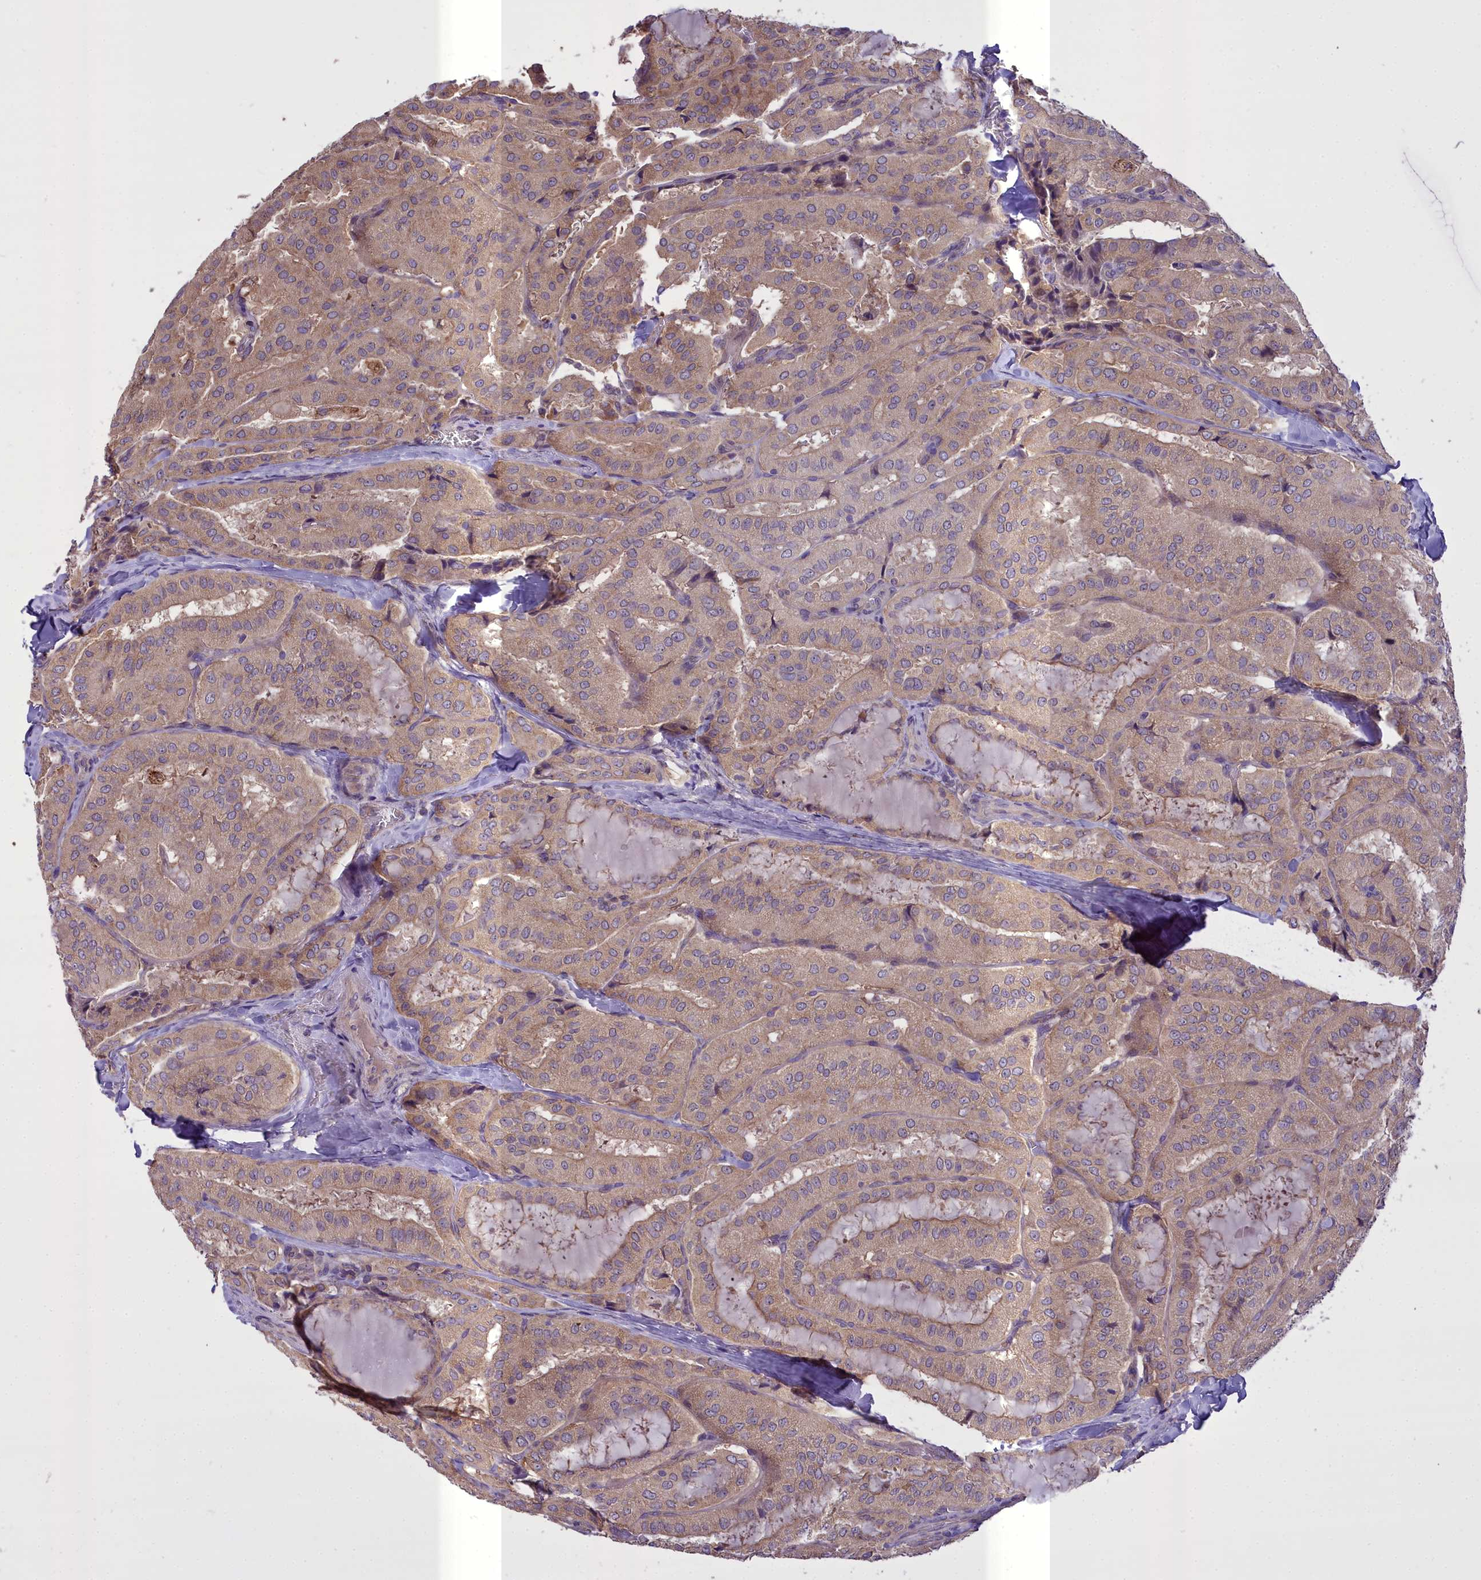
{"staining": {"intensity": "weak", "quantity": ">75%", "location": "cytoplasmic/membranous"}, "tissue": "thyroid cancer", "cell_type": "Tumor cells", "image_type": "cancer", "snomed": [{"axis": "morphology", "description": "Normal tissue, NOS"}, {"axis": "morphology", "description": "Papillary adenocarcinoma, NOS"}, {"axis": "topography", "description": "Thyroid gland"}], "caption": "IHC photomicrograph of neoplastic tissue: human thyroid cancer (papillary adenocarcinoma) stained using immunohistochemistry exhibits low levels of weak protein expression localized specifically in the cytoplasmic/membranous of tumor cells, appearing as a cytoplasmic/membranous brown color.", "gene": "TBC1D24", "patient": {"sex": "female", "age": 59}}